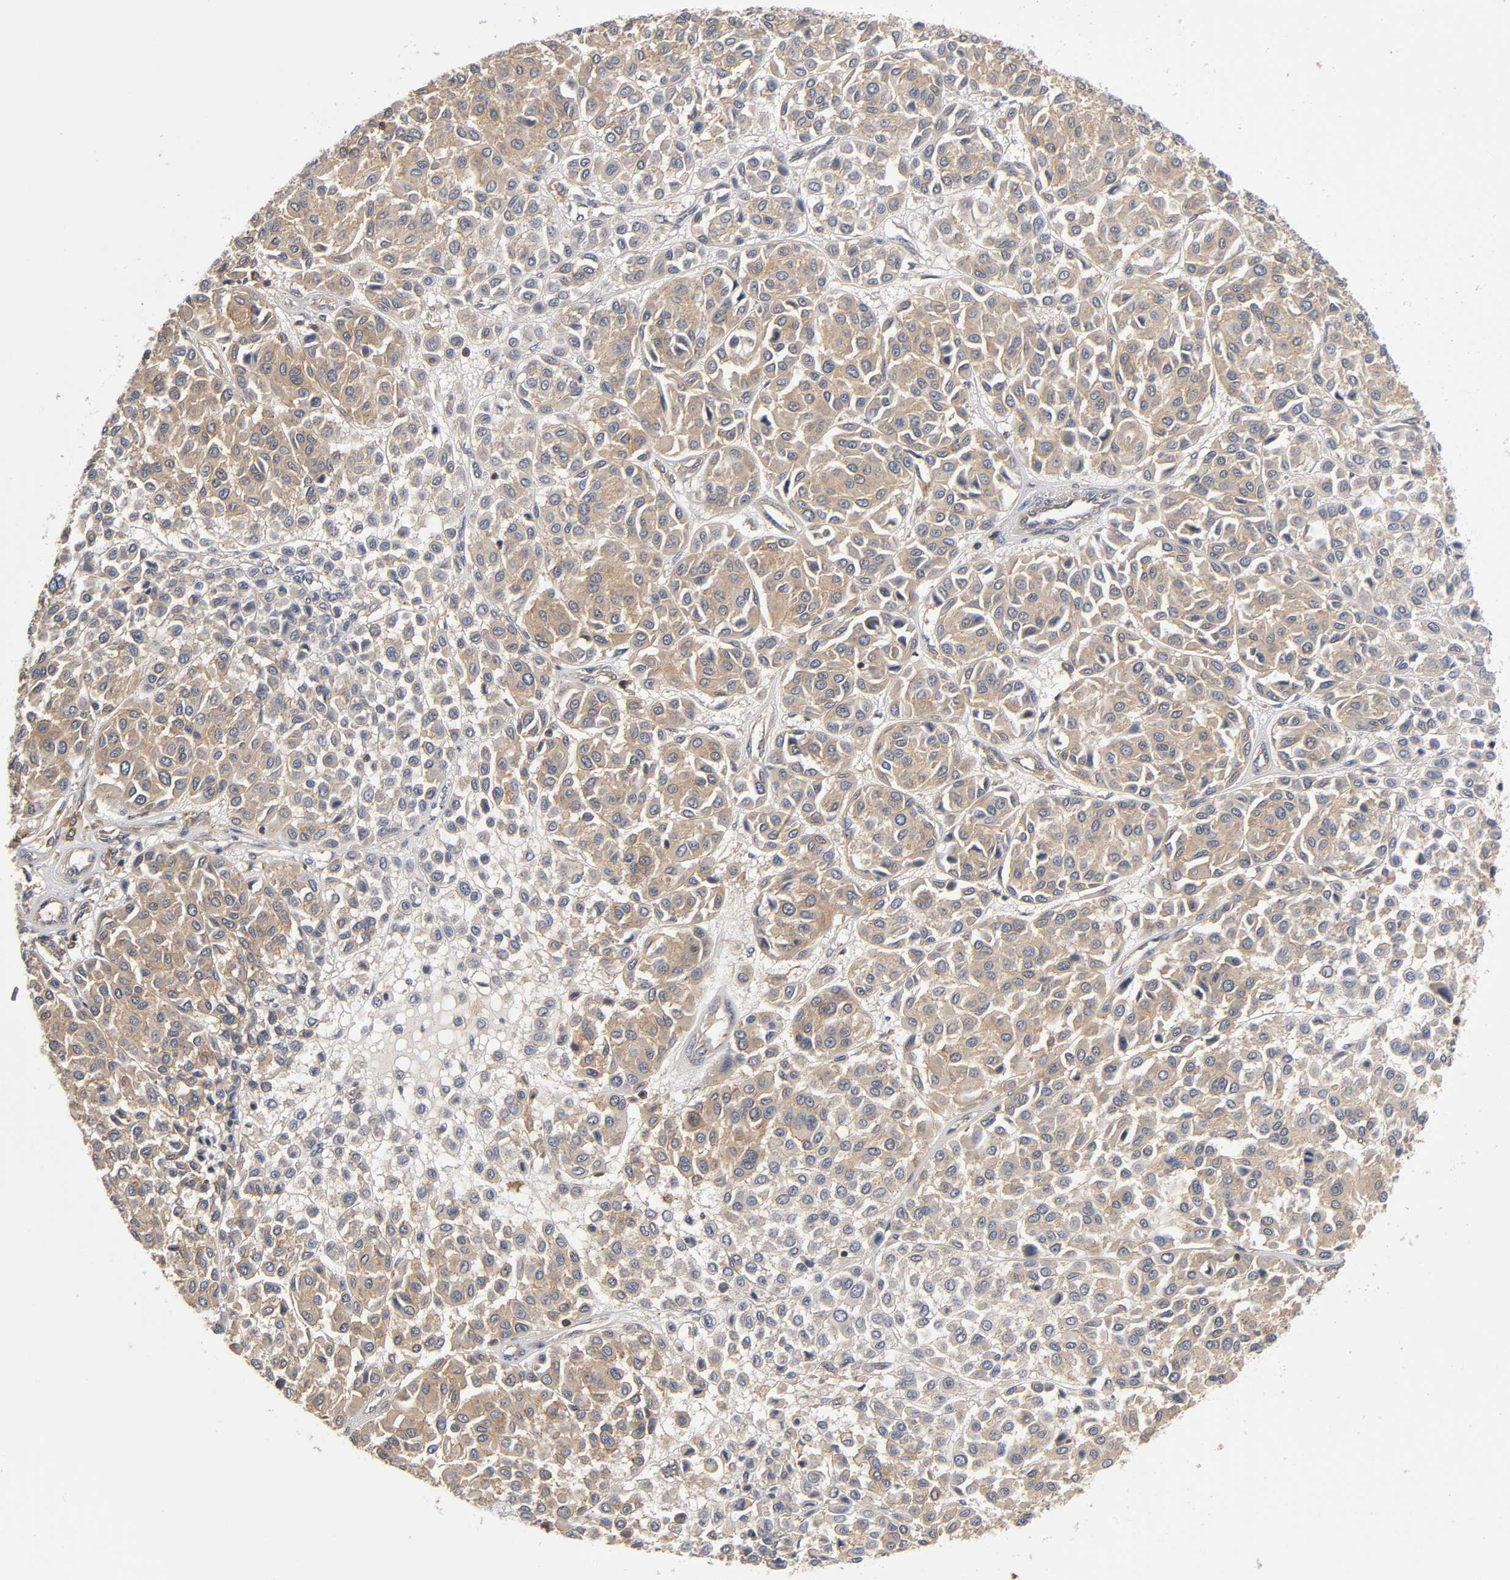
{"staining": {"intensity": "moderate", "quantity": ">75%", "location": "cytoplasmic/membranous"}, "tissue": "melanoma", "cell_type": "Tumor cells", "image_type": "cancer", "snomed": [{"axis": "morphology", "description": "Malignant melanoma, Metastatic site"}, {"axis": "topography", "description": "Soft tissue"}], "caption": "The photomicrograph reveals a brown stain indicating the presence of a protein in the cytoplasmic/membranous of tumor cells in malignant melanoma (metastatic site). (DAB (3,3'-diaminobenzidine) IHC with brightfield microscopy, high magnification).", "gene": "ACTR2", "patient": {"sex": "male", "age": 41}}